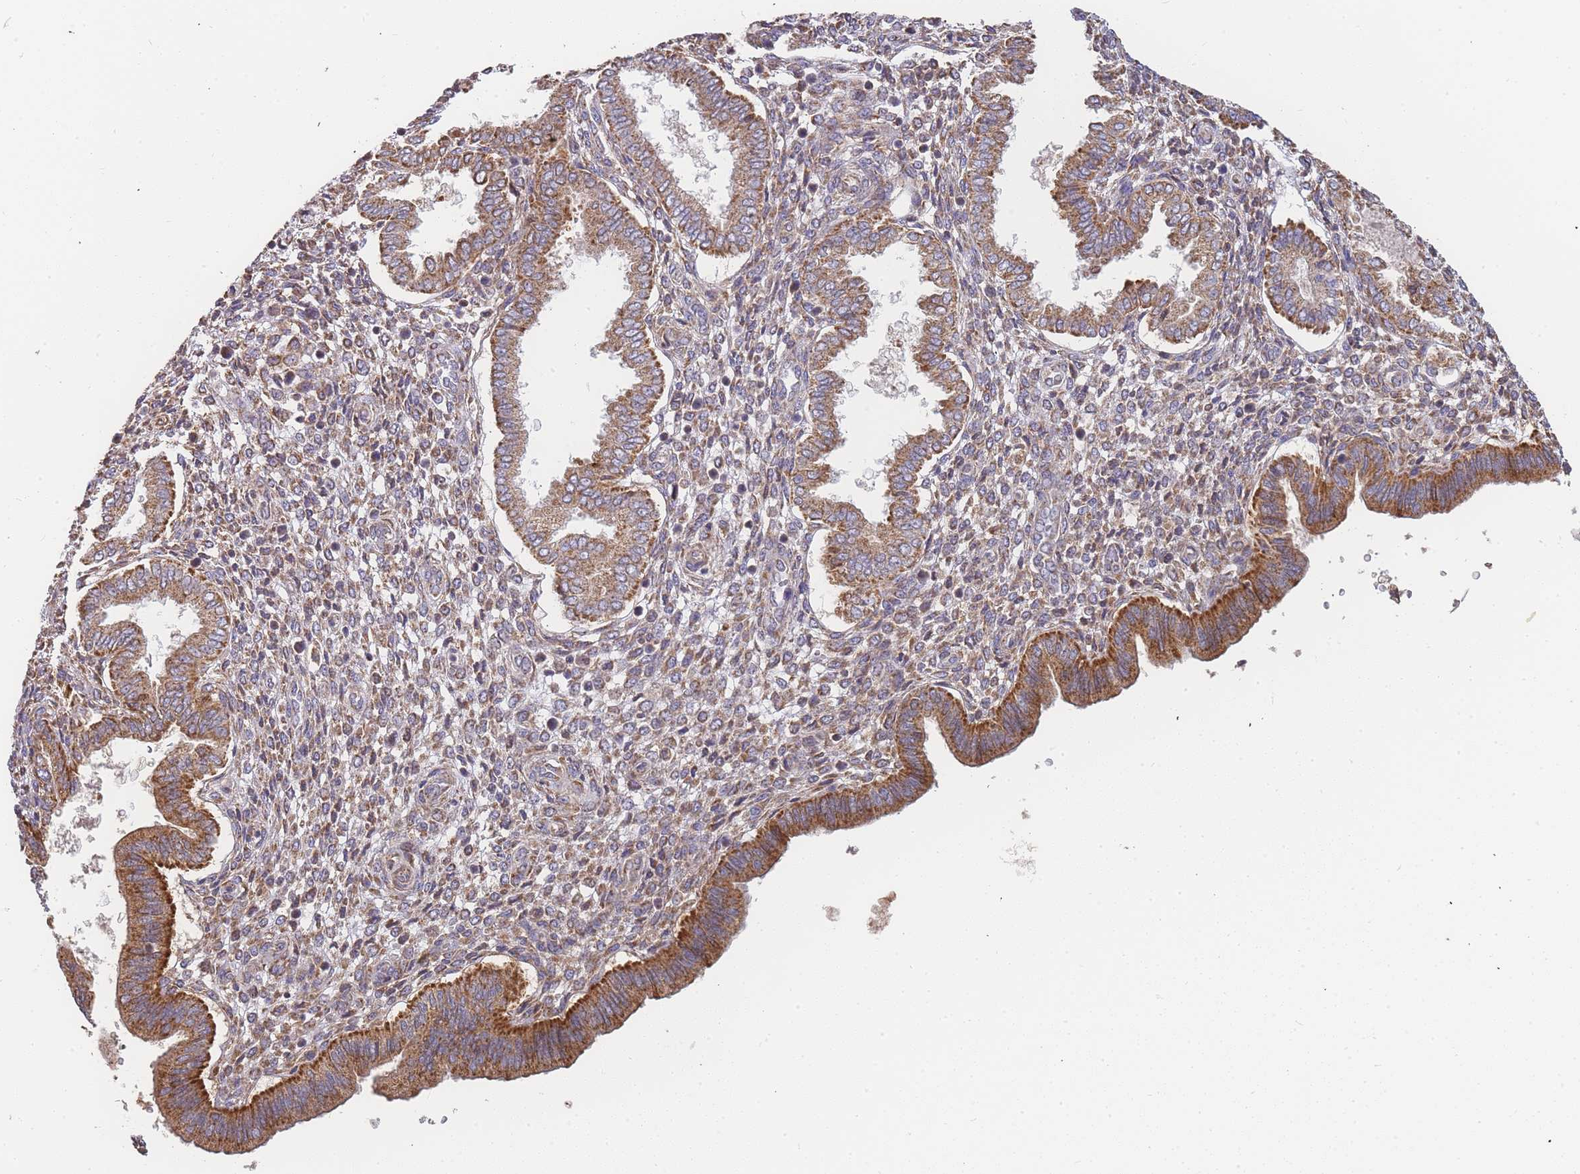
{"staining": {"intensity": "moderate", "quantity": "25%-75%", "location": "cytoplasmic/membranous"}, "tissue": "endometrium", "cell_type": "Cells in endometrial stroma", "image_type": "normal", "snomed": [{"axis": "morphology", "description": "Normal tissue, NOS"}, {"axis": "topography", "description": "Endometrium"}], "caption": "The micrograph reveals a brown stain indicating the presence of a protein in the cytoplasmic/membranous of cells in endometrial stroma in endometrium.", "gene": "ADCY9", "patient": {"sex": "female", "age": 24}}